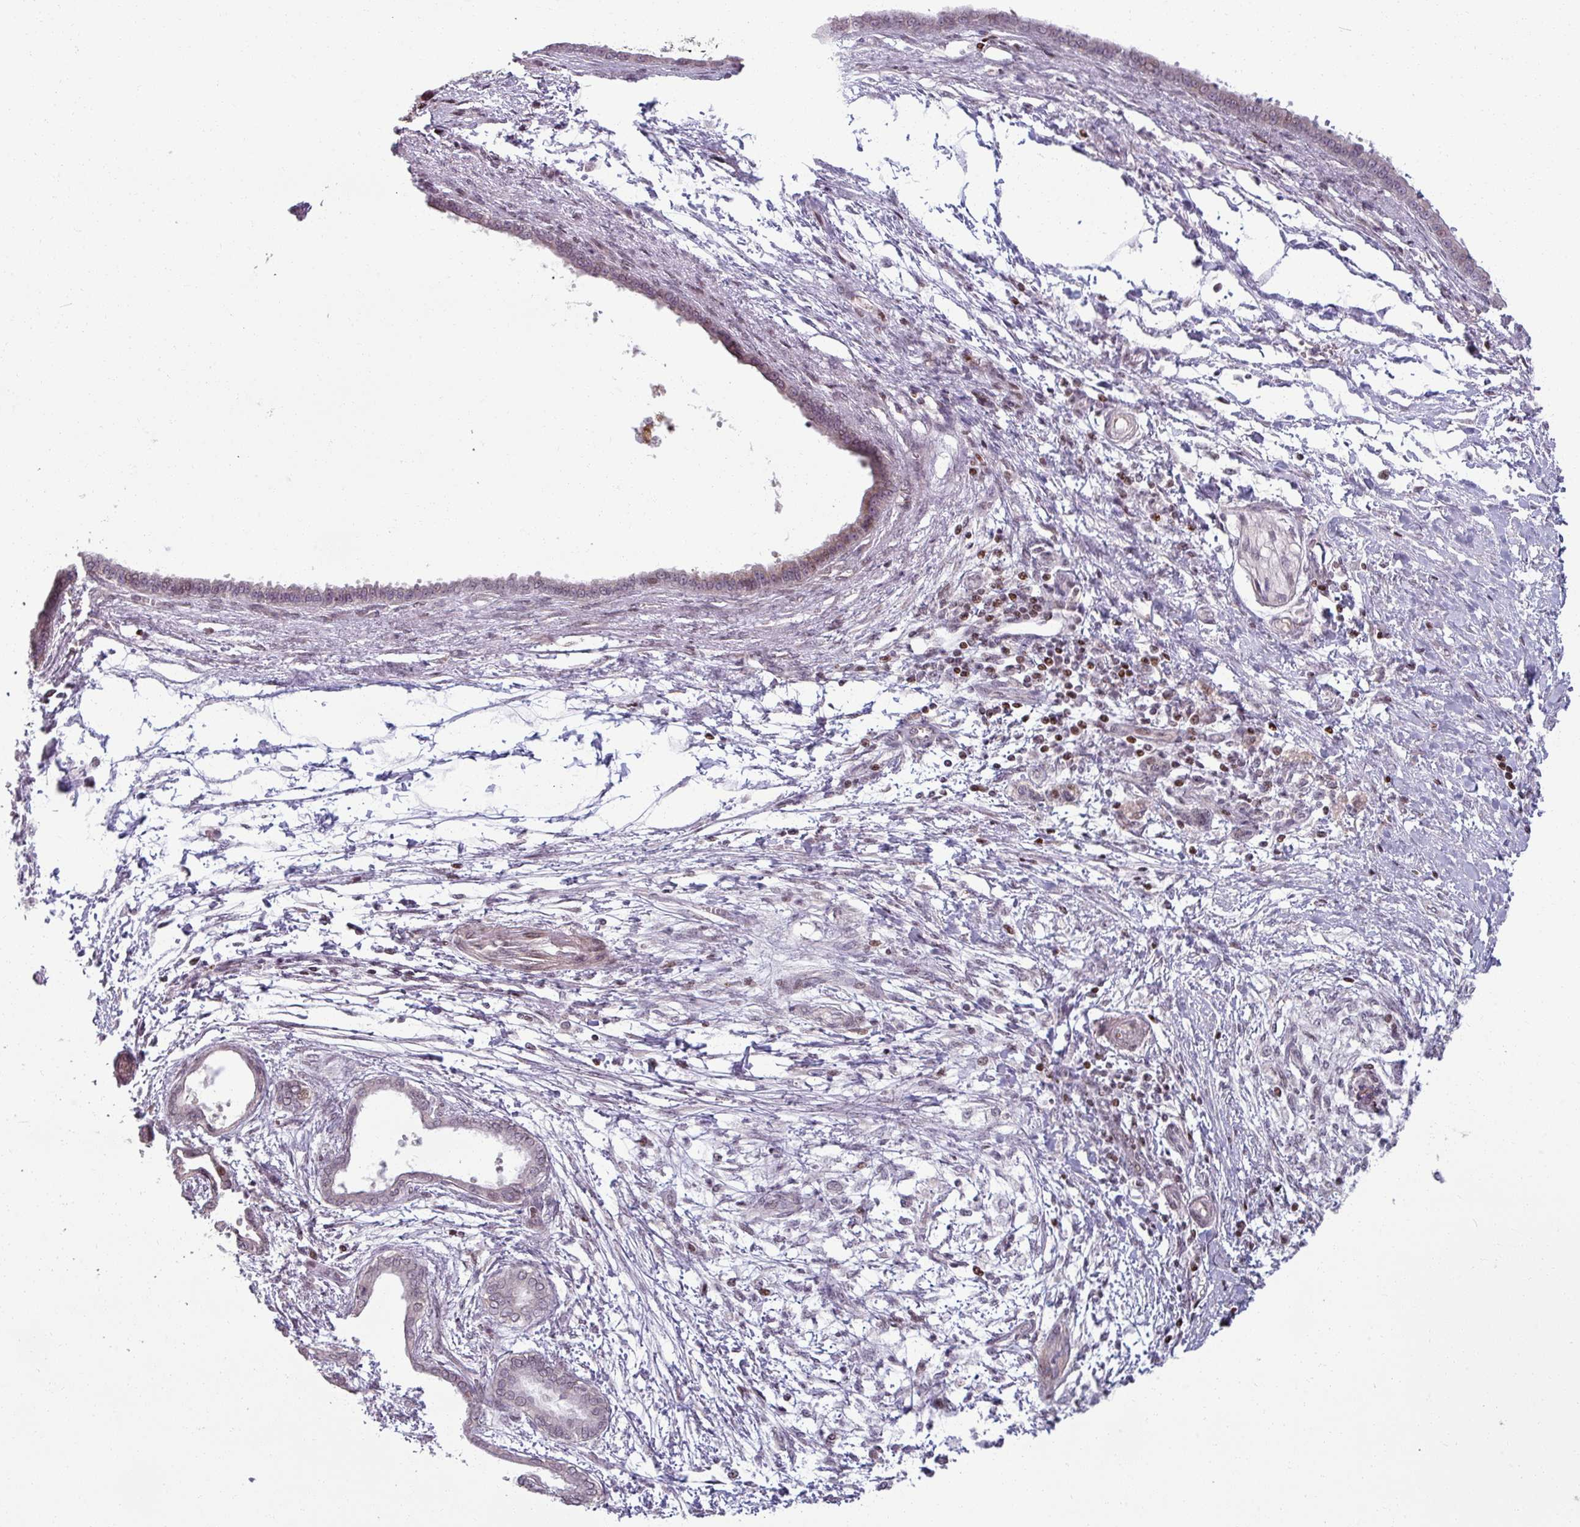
{"staining": {"intensity": "weak", "quantity": "<25%", "location": "nuclear"}, "tissue": "pancreatic cancer", "cell_type": "Tumor cells", "image_type": "cancer", "snomed": [{"axis": "morphology", "description": "Adenocarcinoma, NOS"}, {"axis": "topography", "description": "Pancreas"}], "caption": "The histopathology image shows no significant expression in tumor cells of adenocarcinoma (pancreatic).", "gene": "NCOR1", "patient": {"sex": "female", "age": 55}}